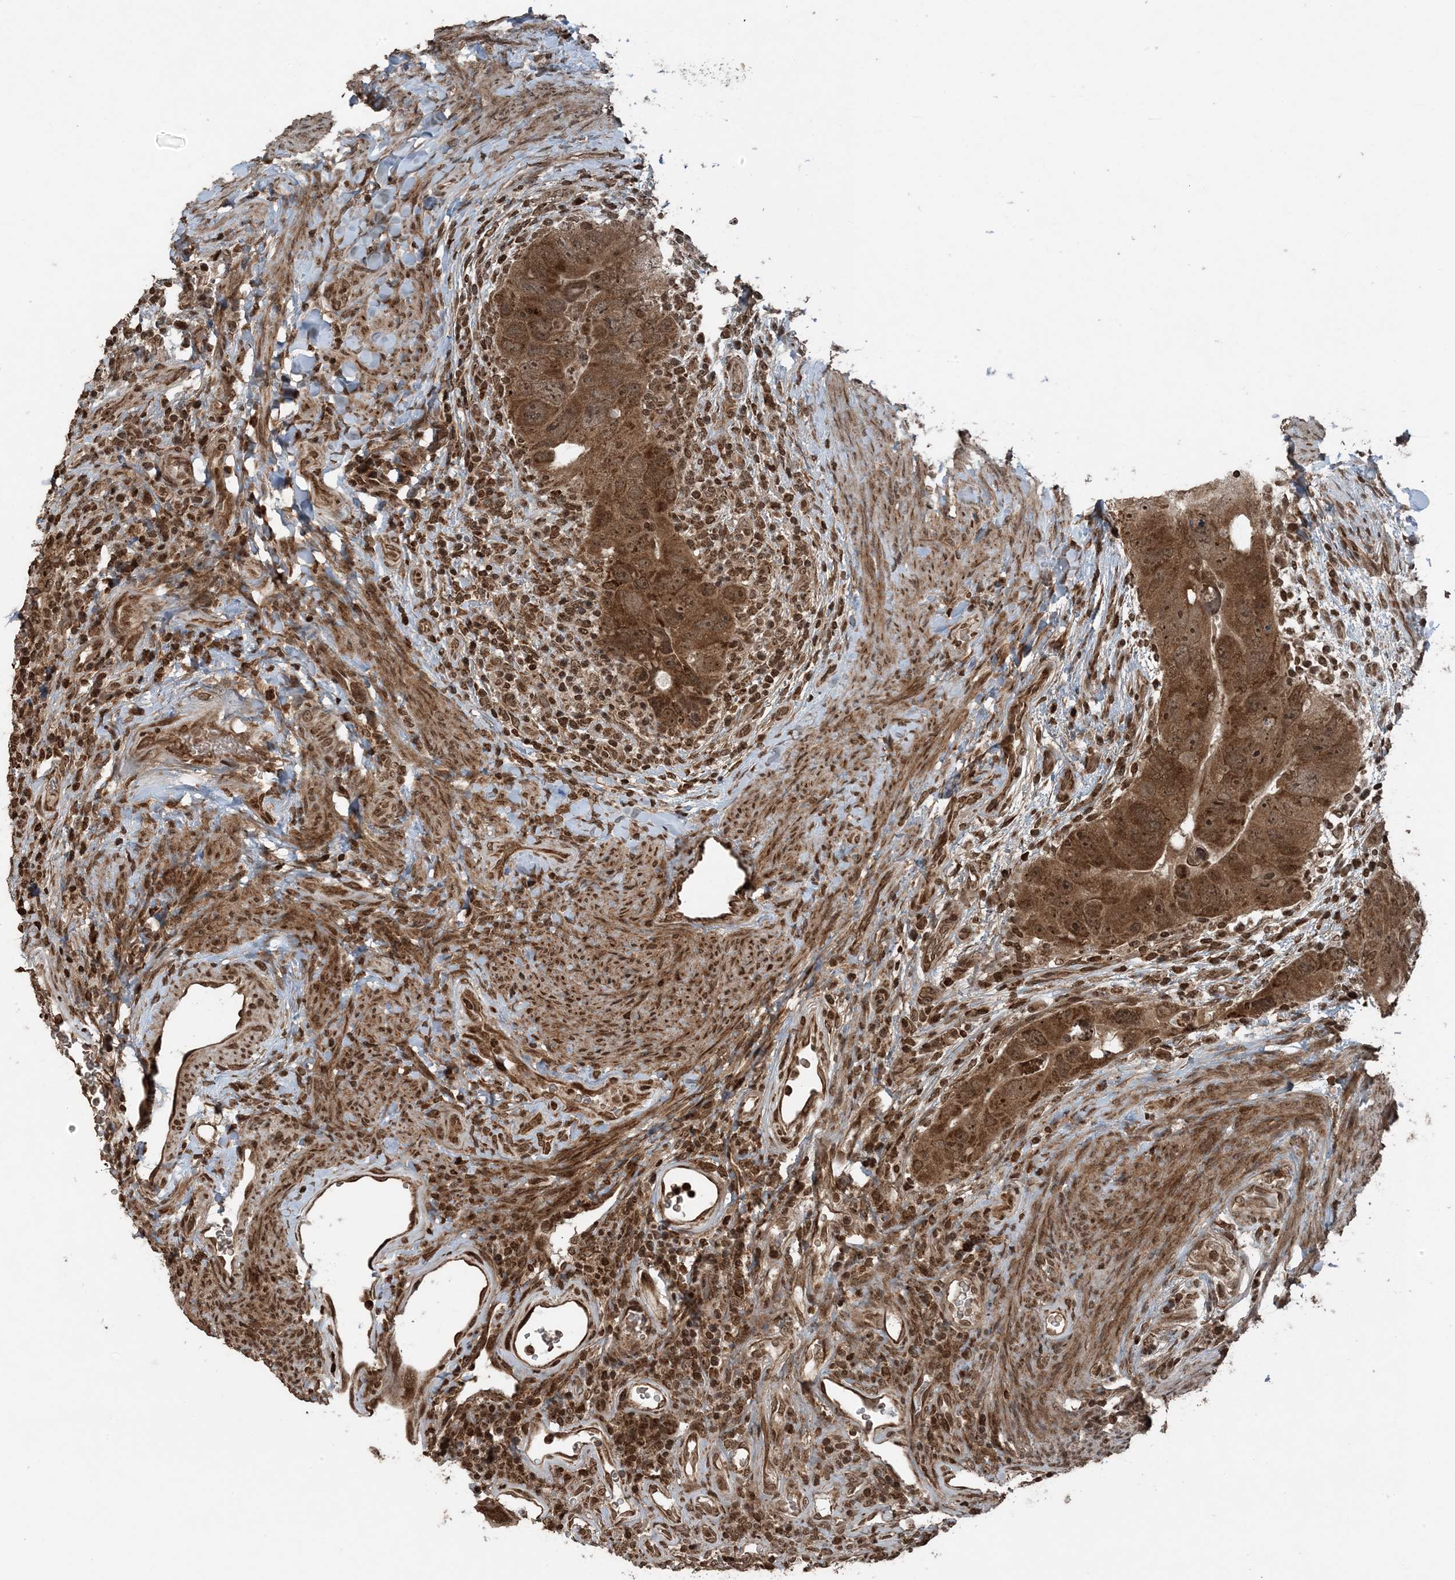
{"staining": {"intensity": "moderate", "quantity": ">75%", "location": "cytoplasmic/membranous,nuclear"}, "tissue": "colorectal cancer", "cell_type": "Tumor cells", "image_type": "cancer", "snomed": [{"axis": "morphology", "description": "Adenocarcinoma, NOS"}, {"axis": "topography", "description": "Rectum"}], "caption": "Brown immunohistochemical staining in human colorectal cancer demonstrates moderate cytoplasmic/membranous and nuclear positivity in about >75% of tumor cells.", "gene": "ZFAND2B", "patient": {"sex": "male", "age": 59}}